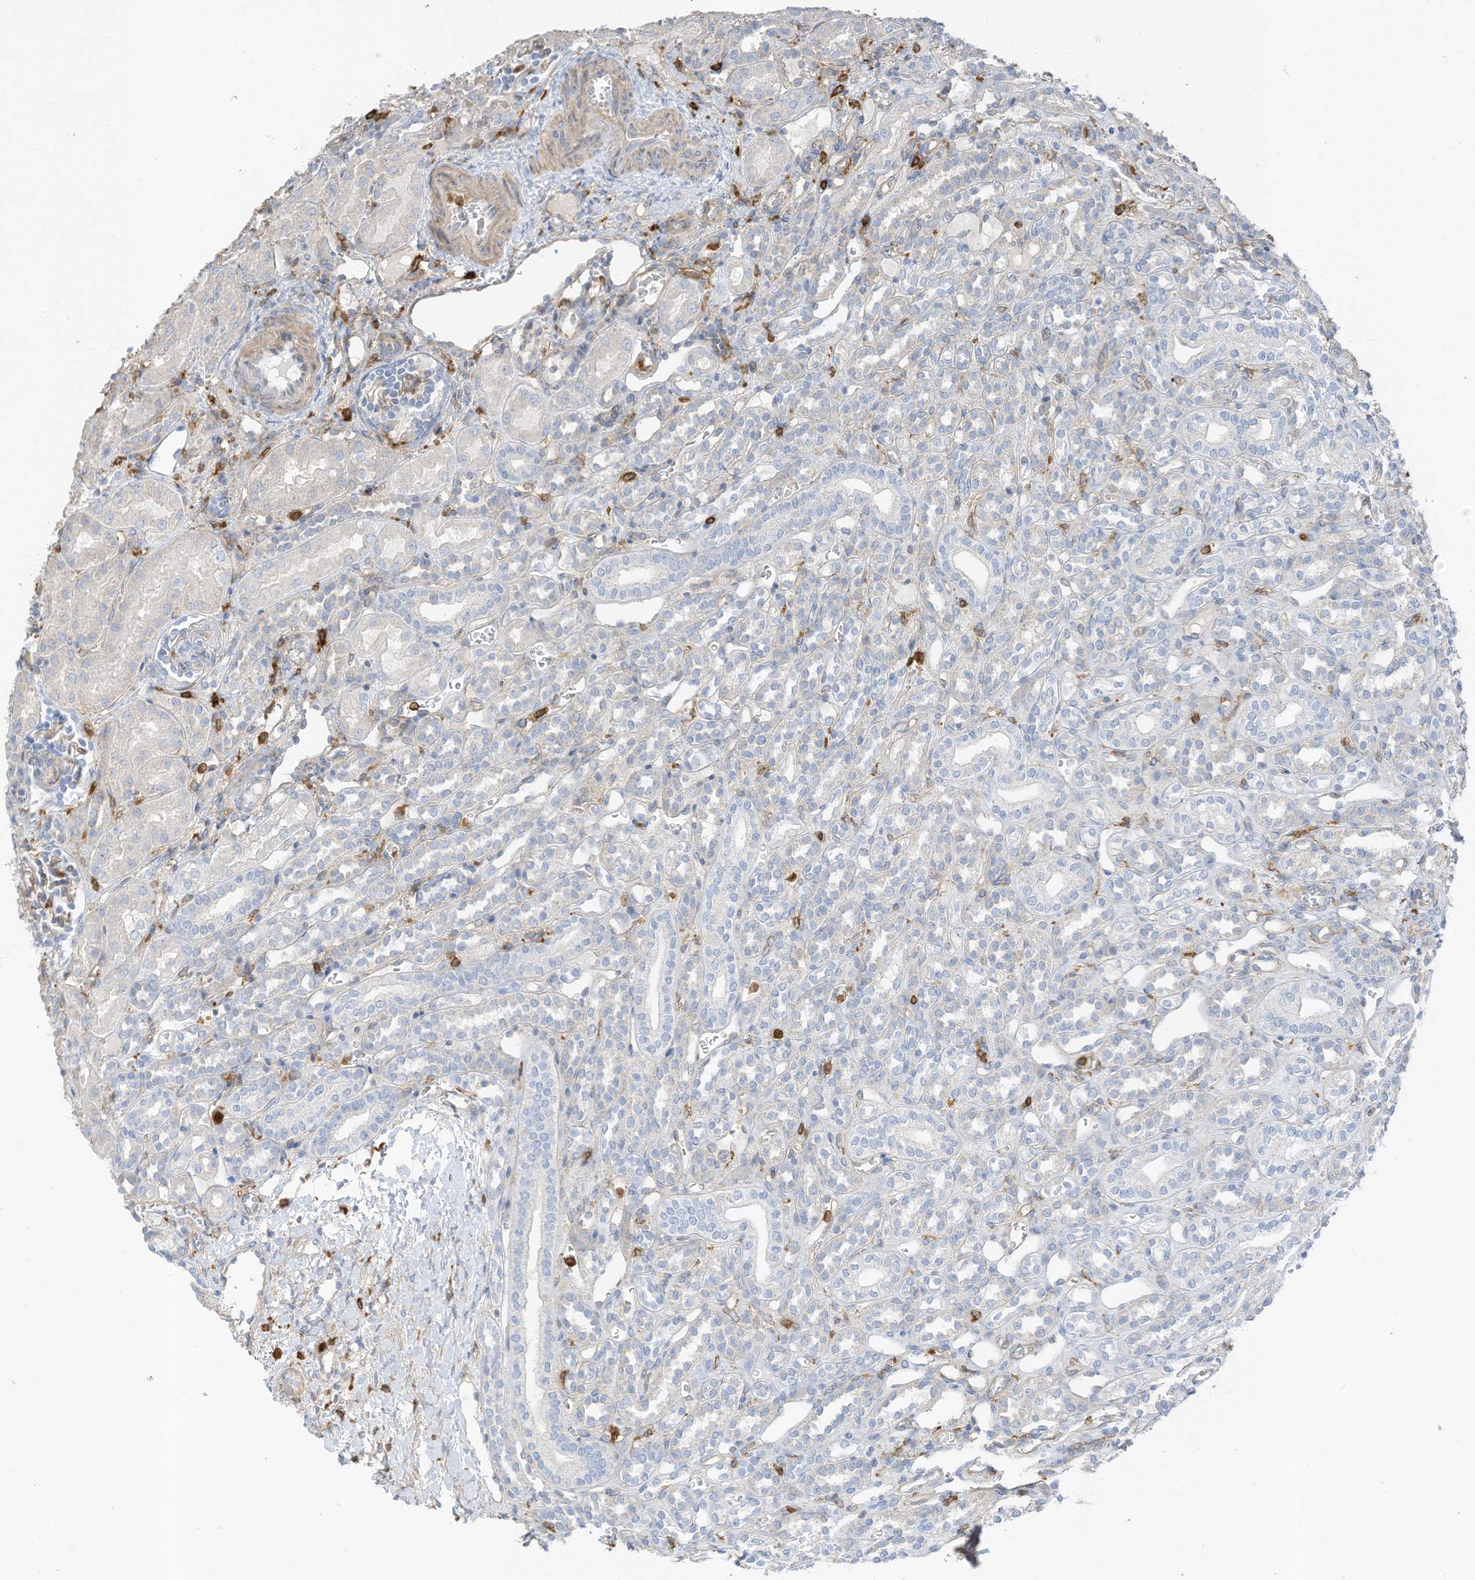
{"staining": {"intensity": "negative", "quantity": "none", "location": "none"}, "tissue": "kidney", "cell_type": "Cells in glomeruli", "image_type": "normal", "snomed": [{"axis": "morphology", "description": "Normal tissue, NOS"}, {"axis": "morphology", "description": "Neoplasm, malignant, NOS"}, {"axis": "topography", "description": "Kidney"}], "caption": "Immunohistochemistry of benign kidney reveals no positivity in cells in glomeruli.", "gene": "ARHGAP25", "patient": {"sex": "female", "age": 1}}